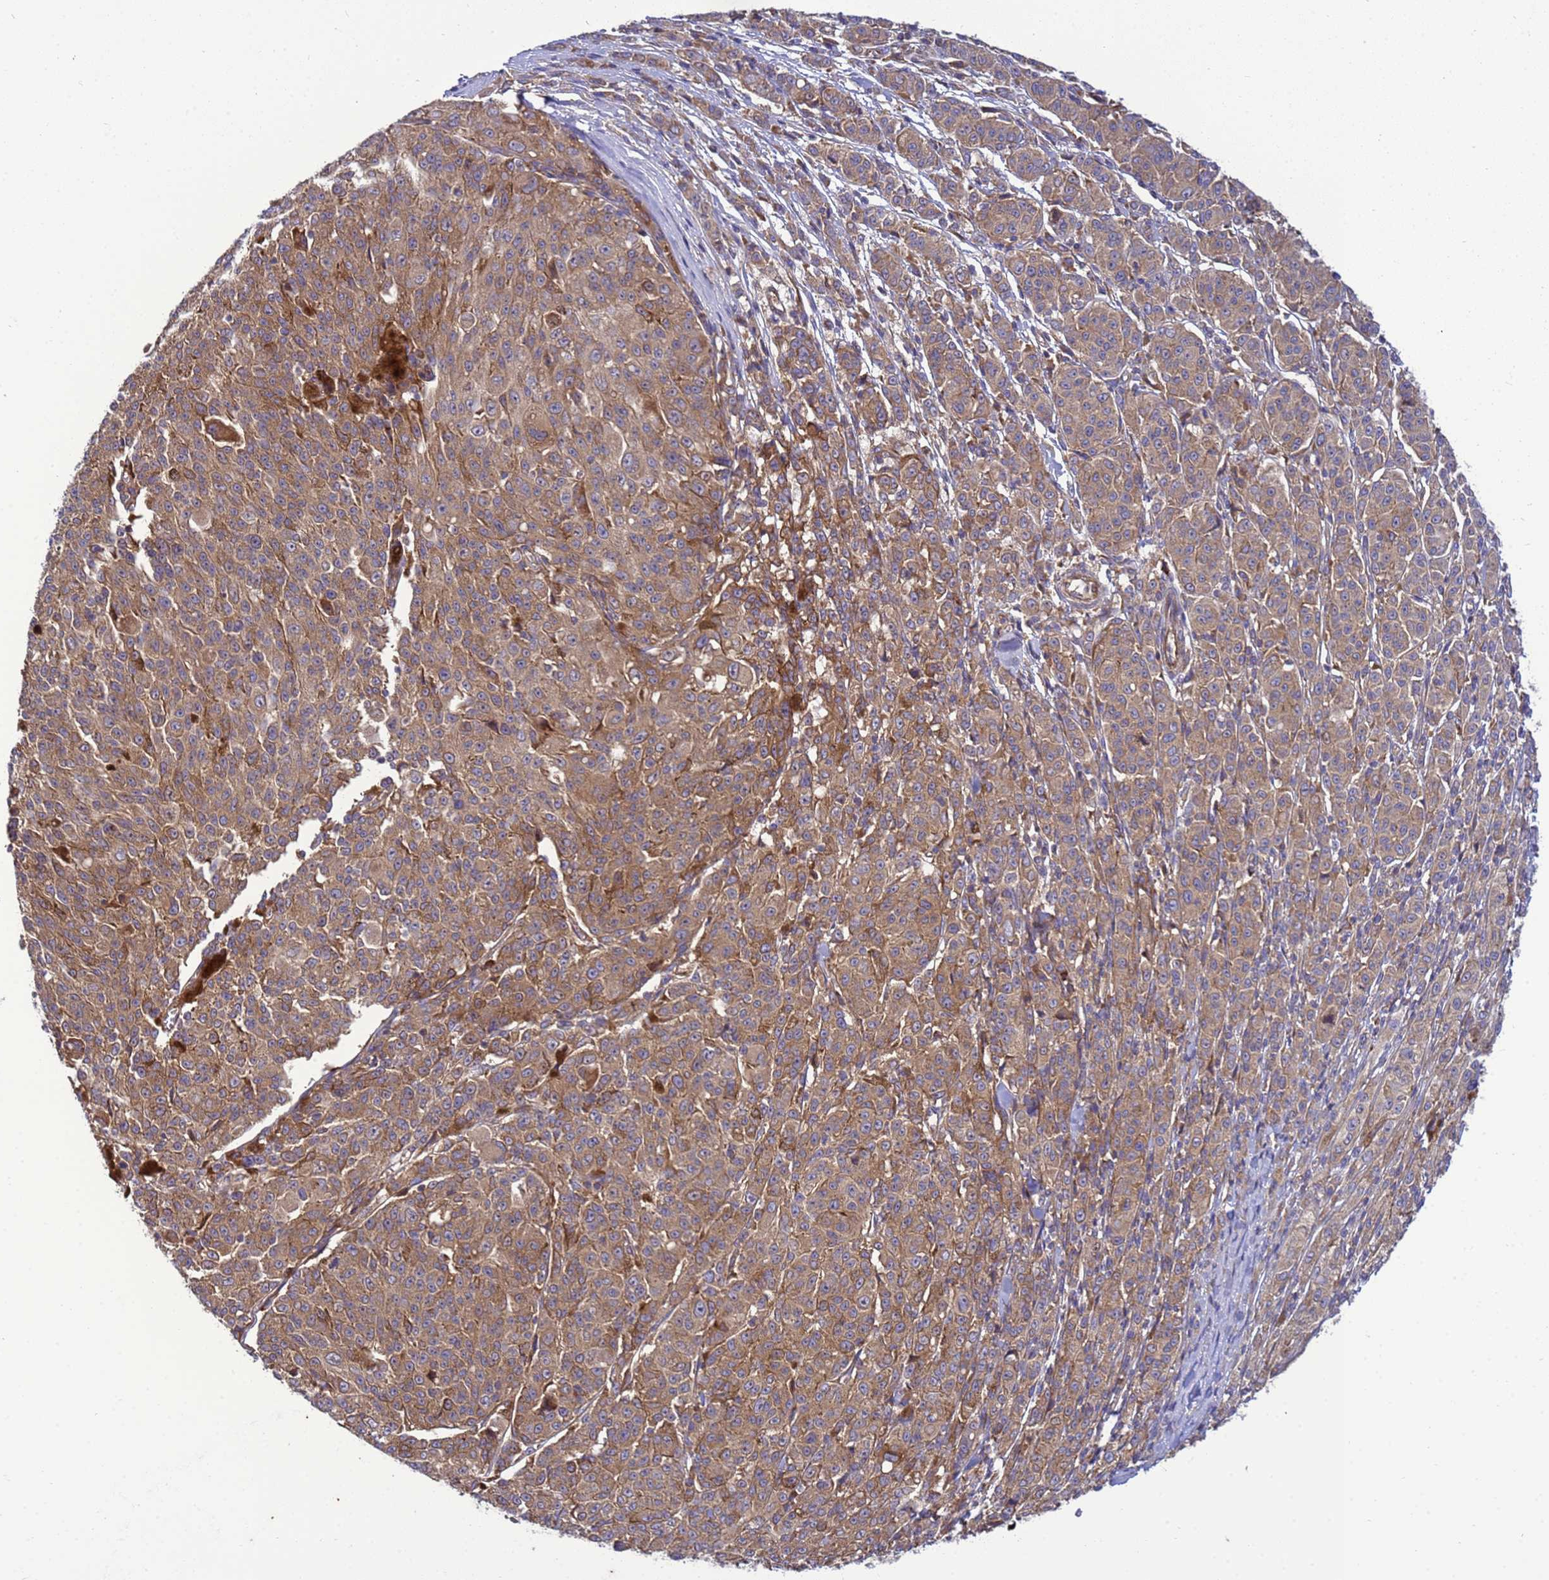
{"staining": {"intensity": "moderate", "quantity": ">75%", "location": "cytoplasmic/membranous"}, "tissue": "melanoma", "cell_type": "Tumor cells", "image_type": "cancer", "snomed": [{"axis": "morphology", "description": "Malignant melanoma, NOS"}, {"axis": "topography", "description": "Skin"}], "caption": "The photomicrograph displays a brown stain indicating the presence of a protein in the cytoplasmic/membranous of tumor cells in melanoma.", "gene": "BECN1", "patient": {"sex": "female", "age": 52}}